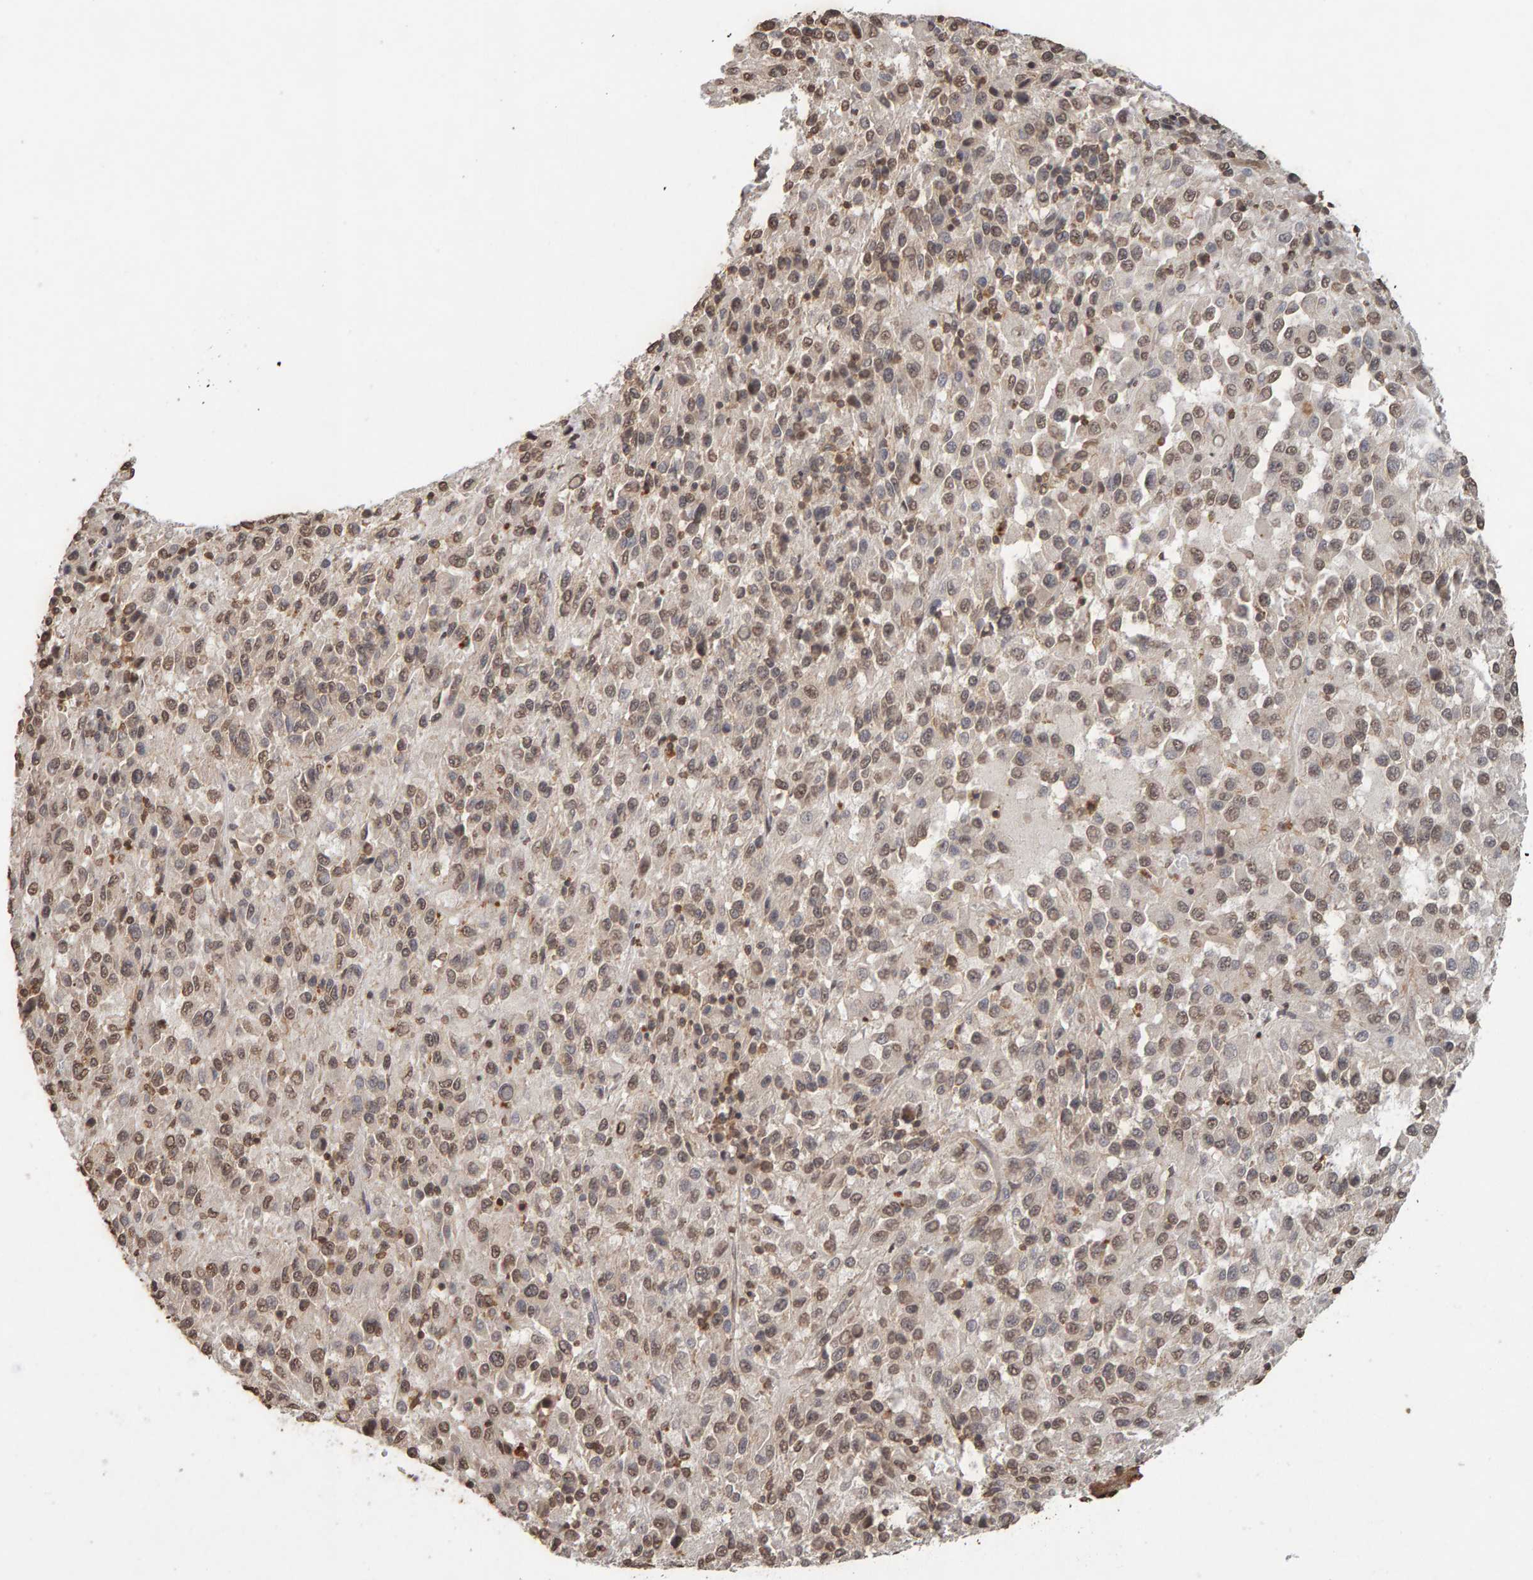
{"staining": {"intensity": "weak", "quantity": ">75%", "location": "nuclear"}, "tissue": "melanoma", "cell_type": "Tumor cells", "image_type": "cancer", "snomed": [{"axis": "morphology", "description": "Malignant melanoma, Metastatic site"}, {"axis": "topography", "description": "Lung"}], "caption": "Weak nuclear positivity for a protein is appreciated in about >75% of tumor cells of malignant melanoma (metastatic site) using immunohistochemistry (IHC).", "gene": "DNAJB5", "patient": {"sex": "male", "age": 64}}